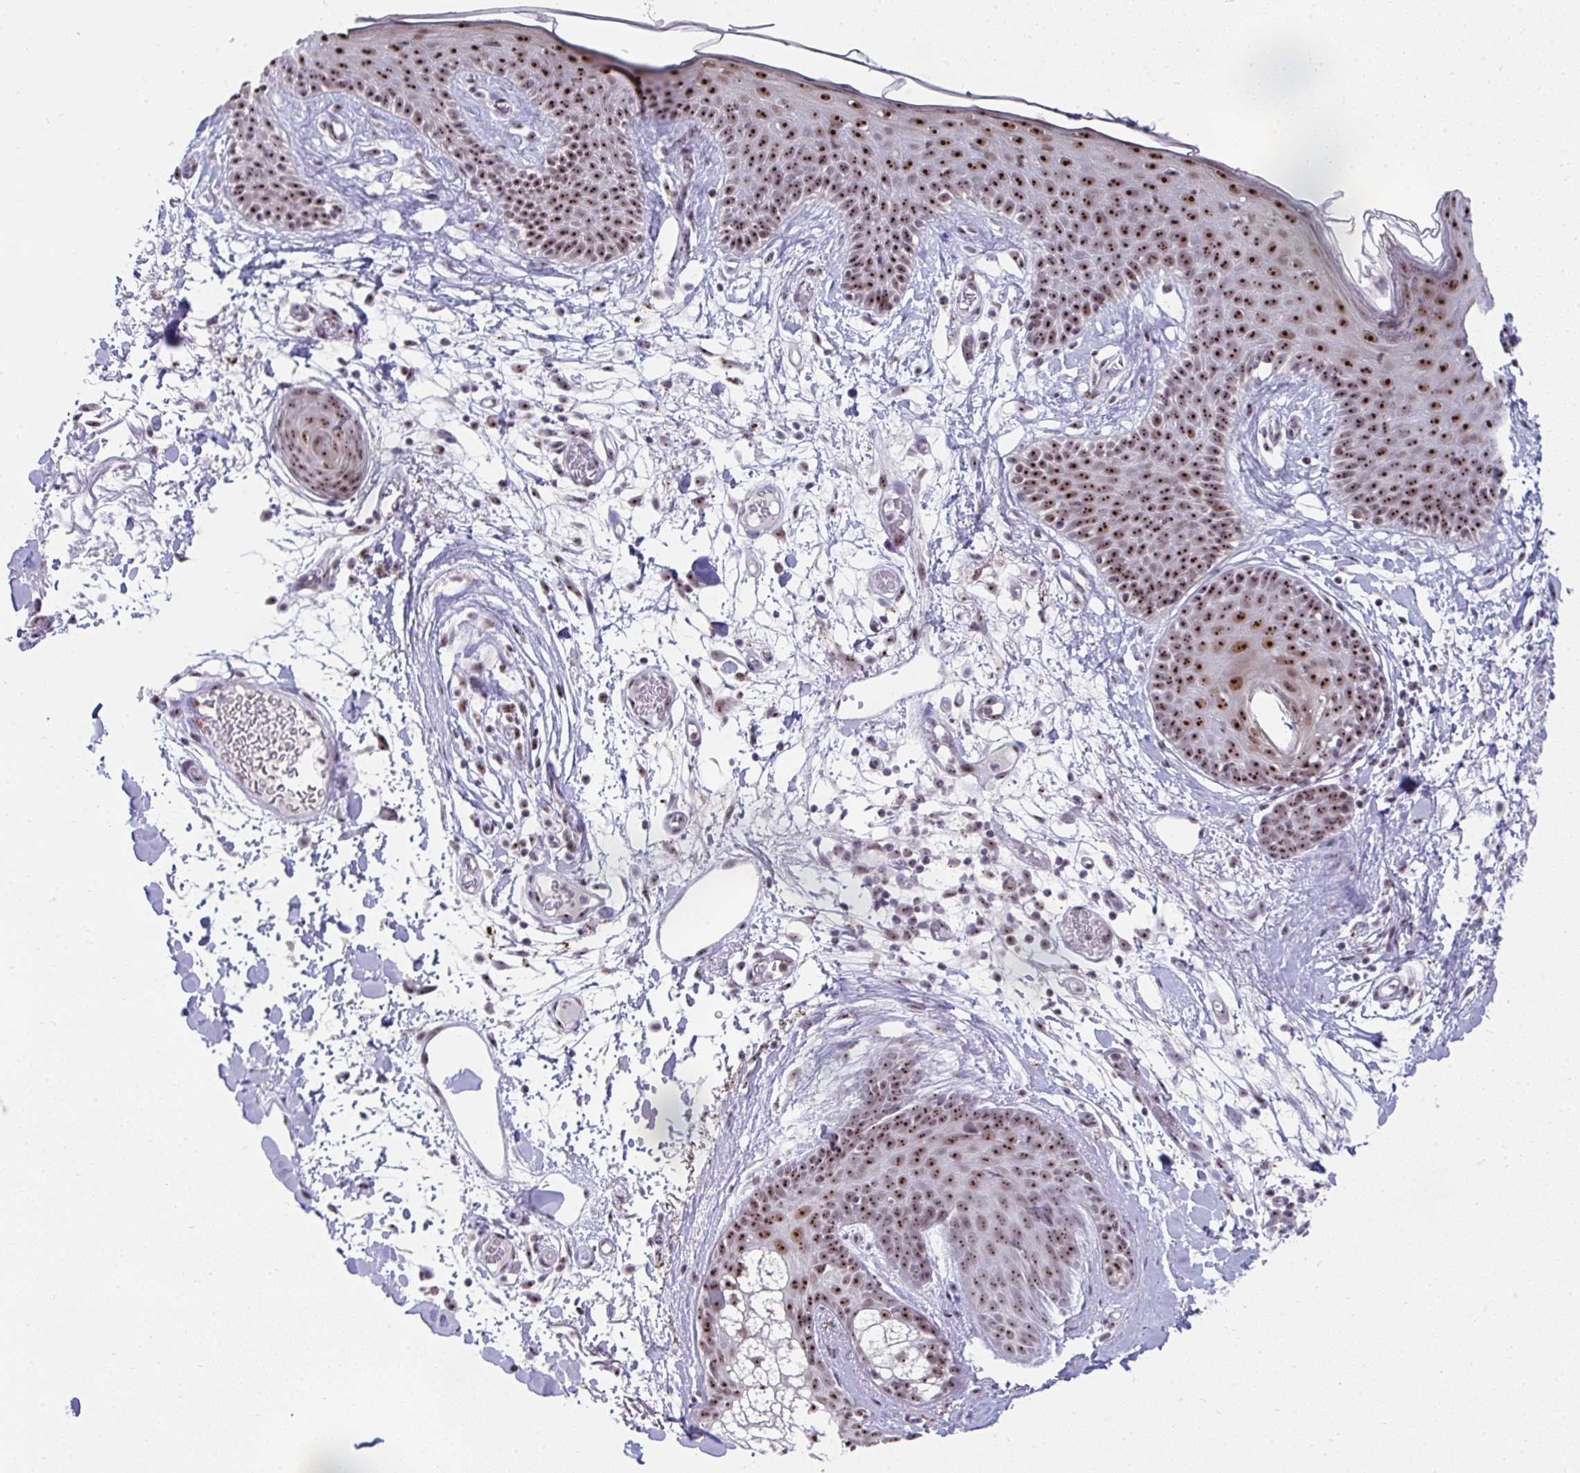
{"staining": {"intensity": "moderate", "quantity": "<25%", "location": "nuclear"}, "tissue": "skin", "cell_type": "Fibroblasts", "image_type": "normal", "snomed": [{"axis": "morphology", "description": "Normal tissue, NOS"}, {"axis": "topography", "description": "Skin"}], "caption": "Protein analysis of benign skin demonstrates moderate nuclear staining in approximately <25% of fibroblasts.", "gene": "HIRA", "patient": {"sex": "male", "age": 79}}